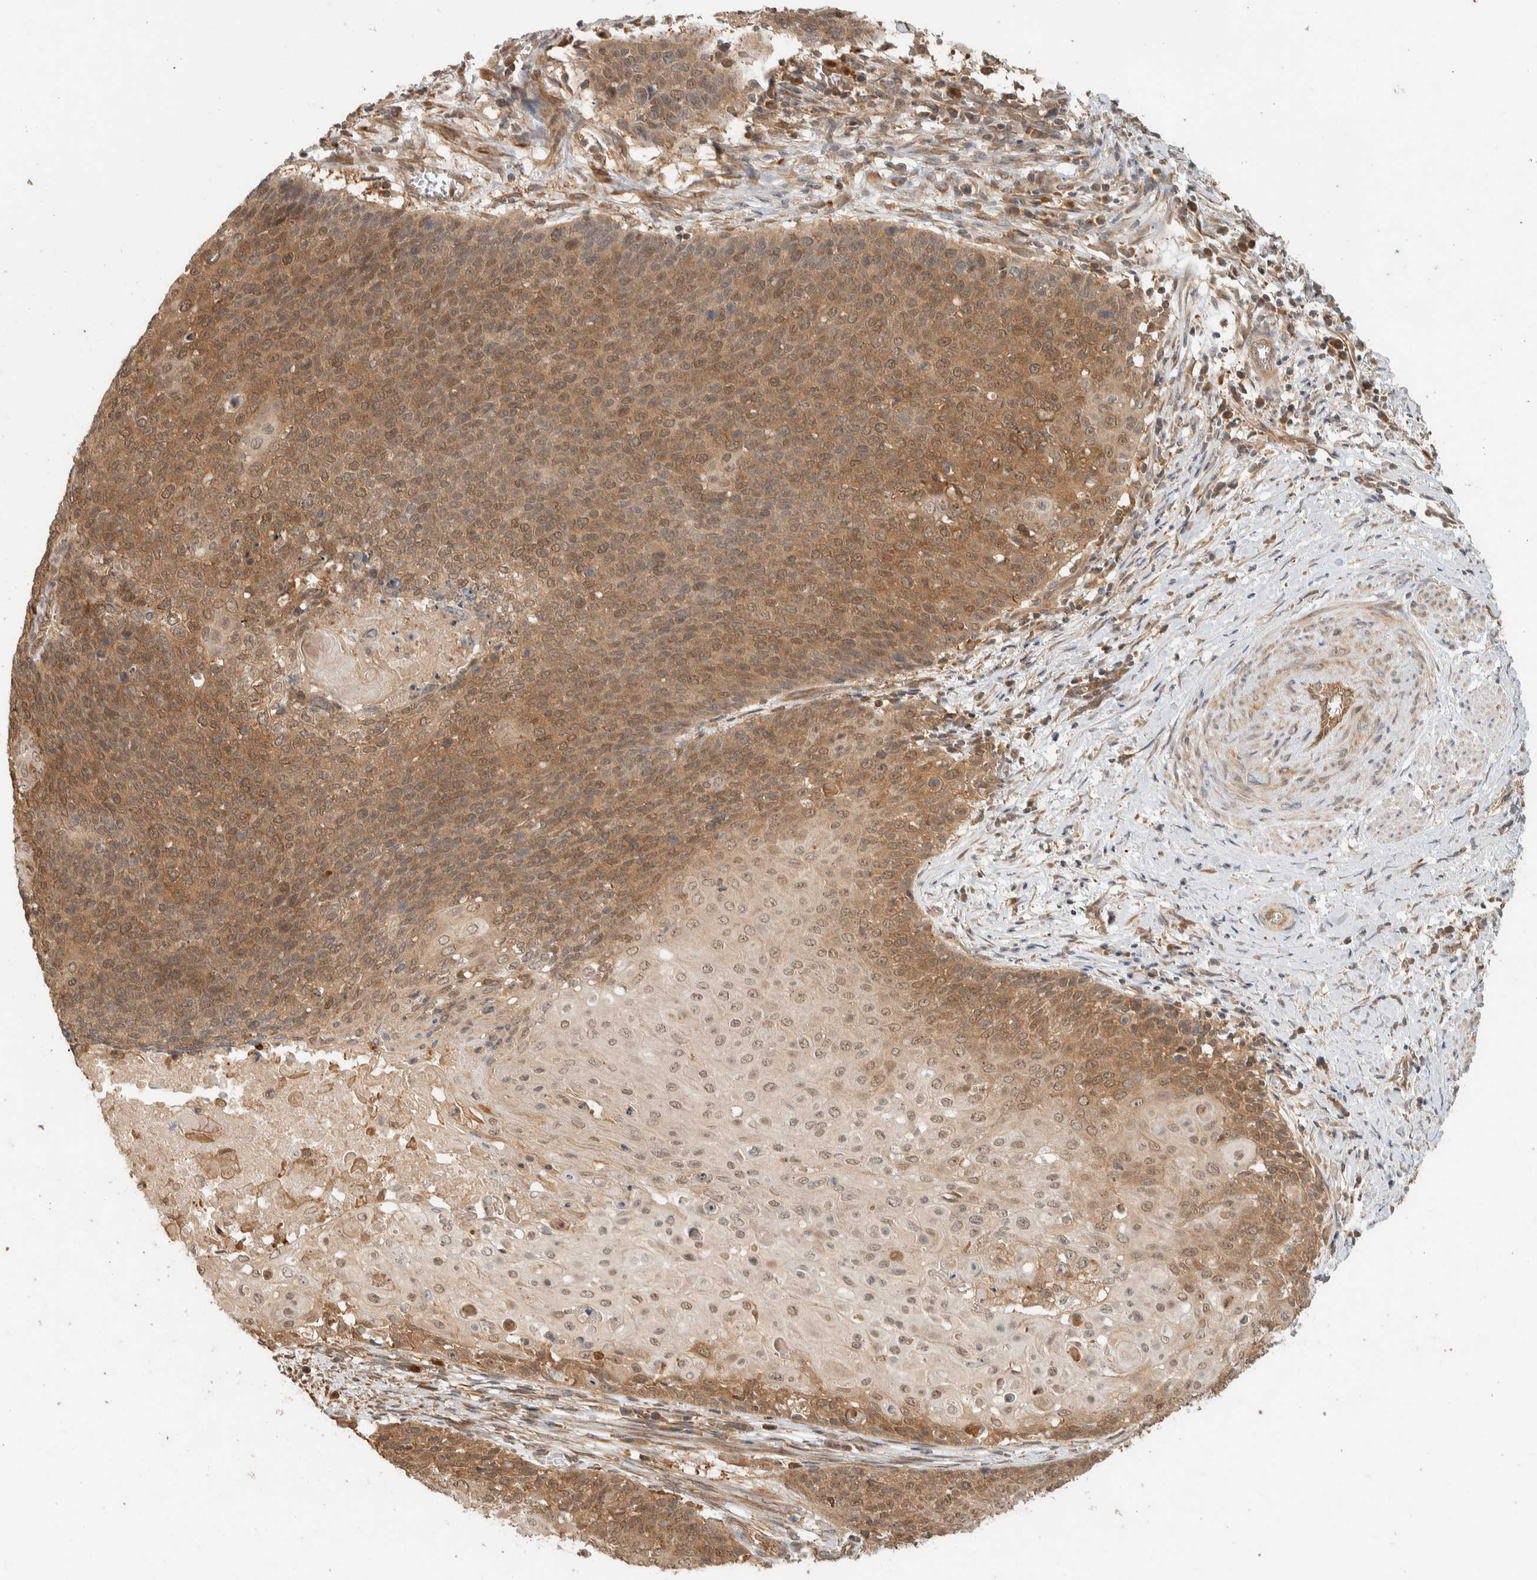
{"staining": {"intensity": "moderate", "quantity": ">75%", "location": "cytoplasmic/membranous,nuclear"}, "tissue": "cervical cancer", "cell_type": "Tumor cells", "image_type": "cancer", "snomed": [{"axis": "morphology", "description": "Squamous cell carcinoma, NOS"}, {"axis": "topography", "description": "Cervix"}], "caption": "Cervical cancer stained with DAB IHC displays medium levels of moderate cytoplasmic/membranous and nuclear positivity in about >75% of tumor cells.", "gene": "ADSS2", "patient": {"sex": "female", "age": 39}}